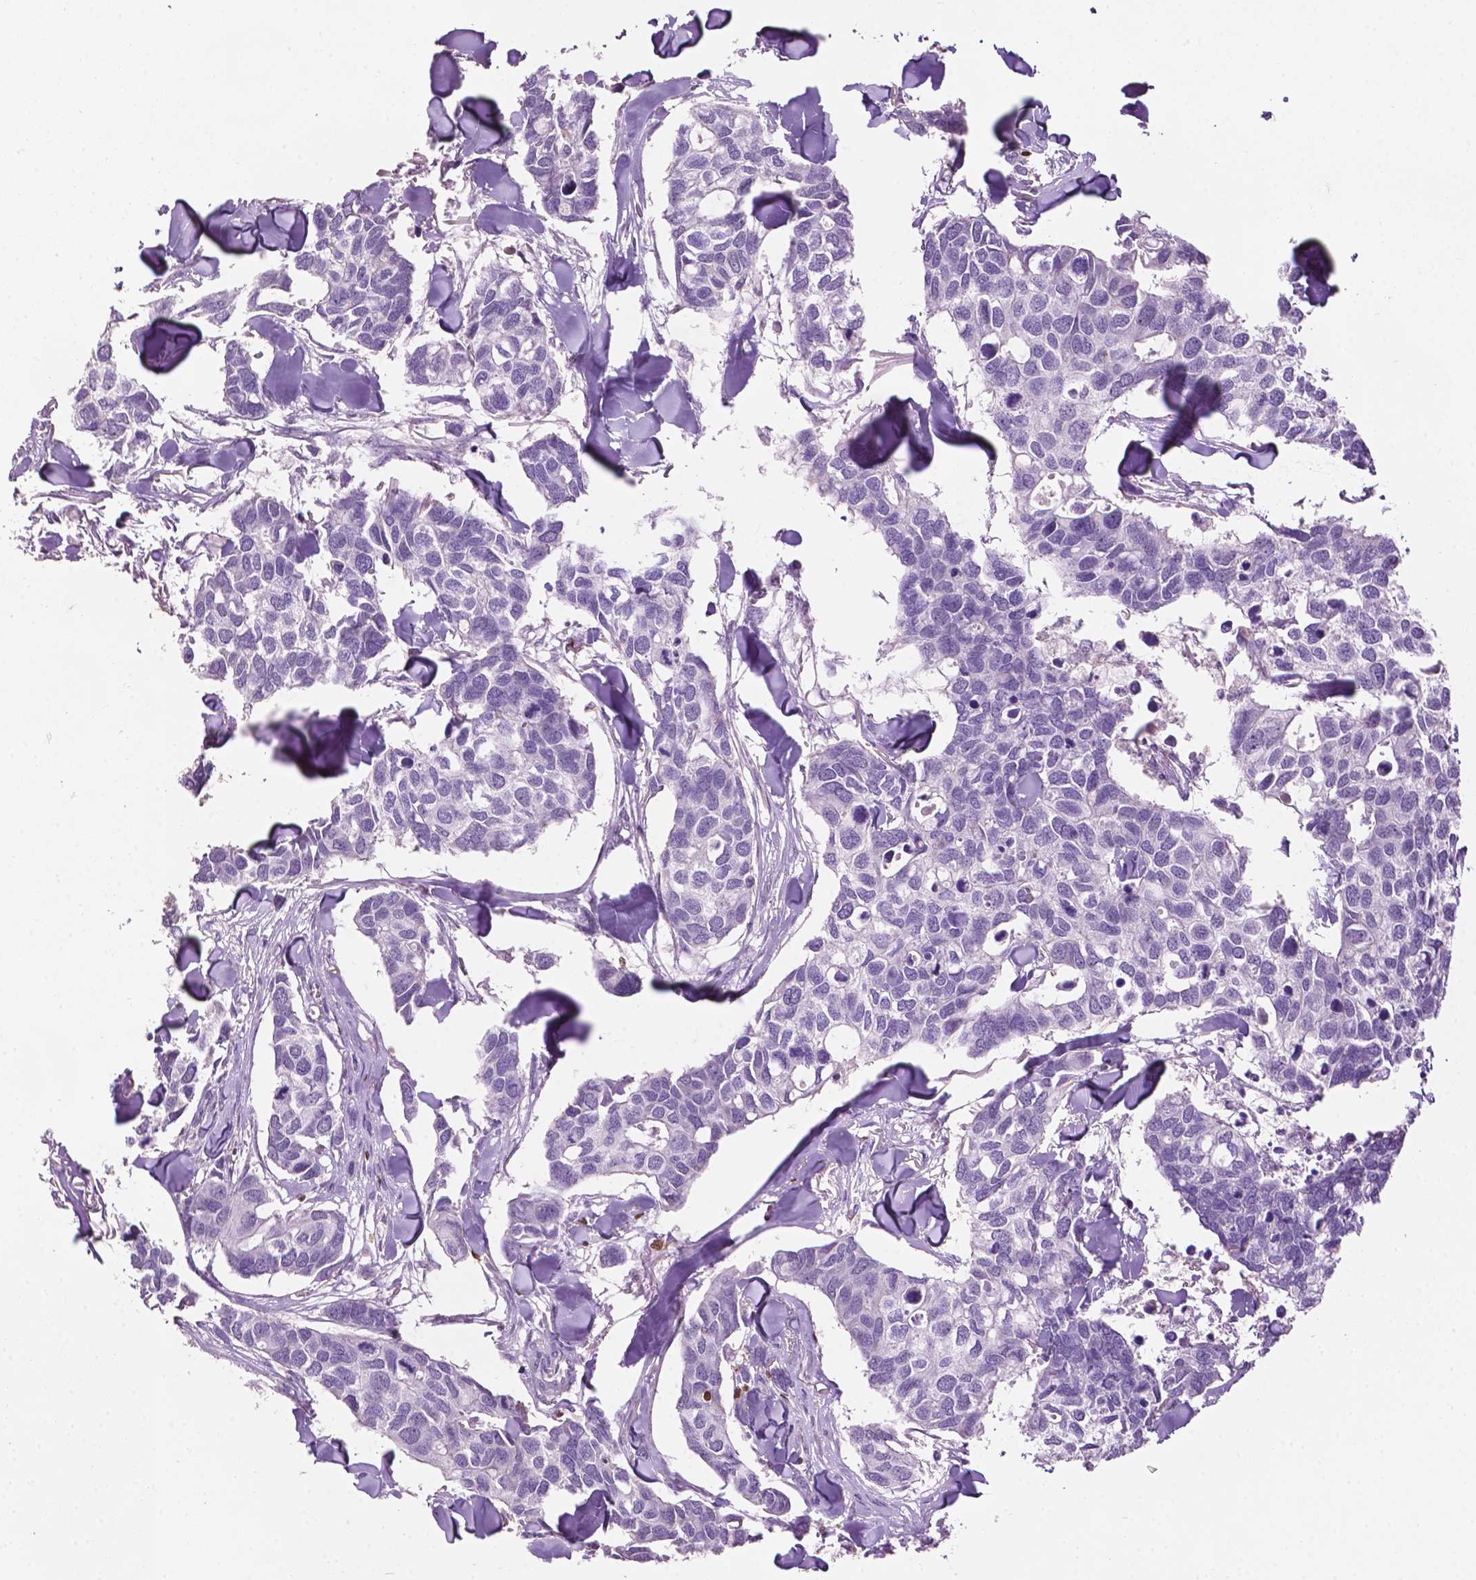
{"staining": {"intensity": "negative", "quantity": "none", "location": "none"}, "tissue": "breast cancer", "cell_type": "Tumor cells", "image_type": "cancer", "snomed": [{"axis": "morphology", "description": "Duct carcinoma"}, {"axis": "topography", "description": "Breast"}], "caption": "The photomicrograph displays no significant positivity in tumor cells of breast cancer.", "gene": "TBC1D10C", "patient": {"sex": "female", "age": 83}}